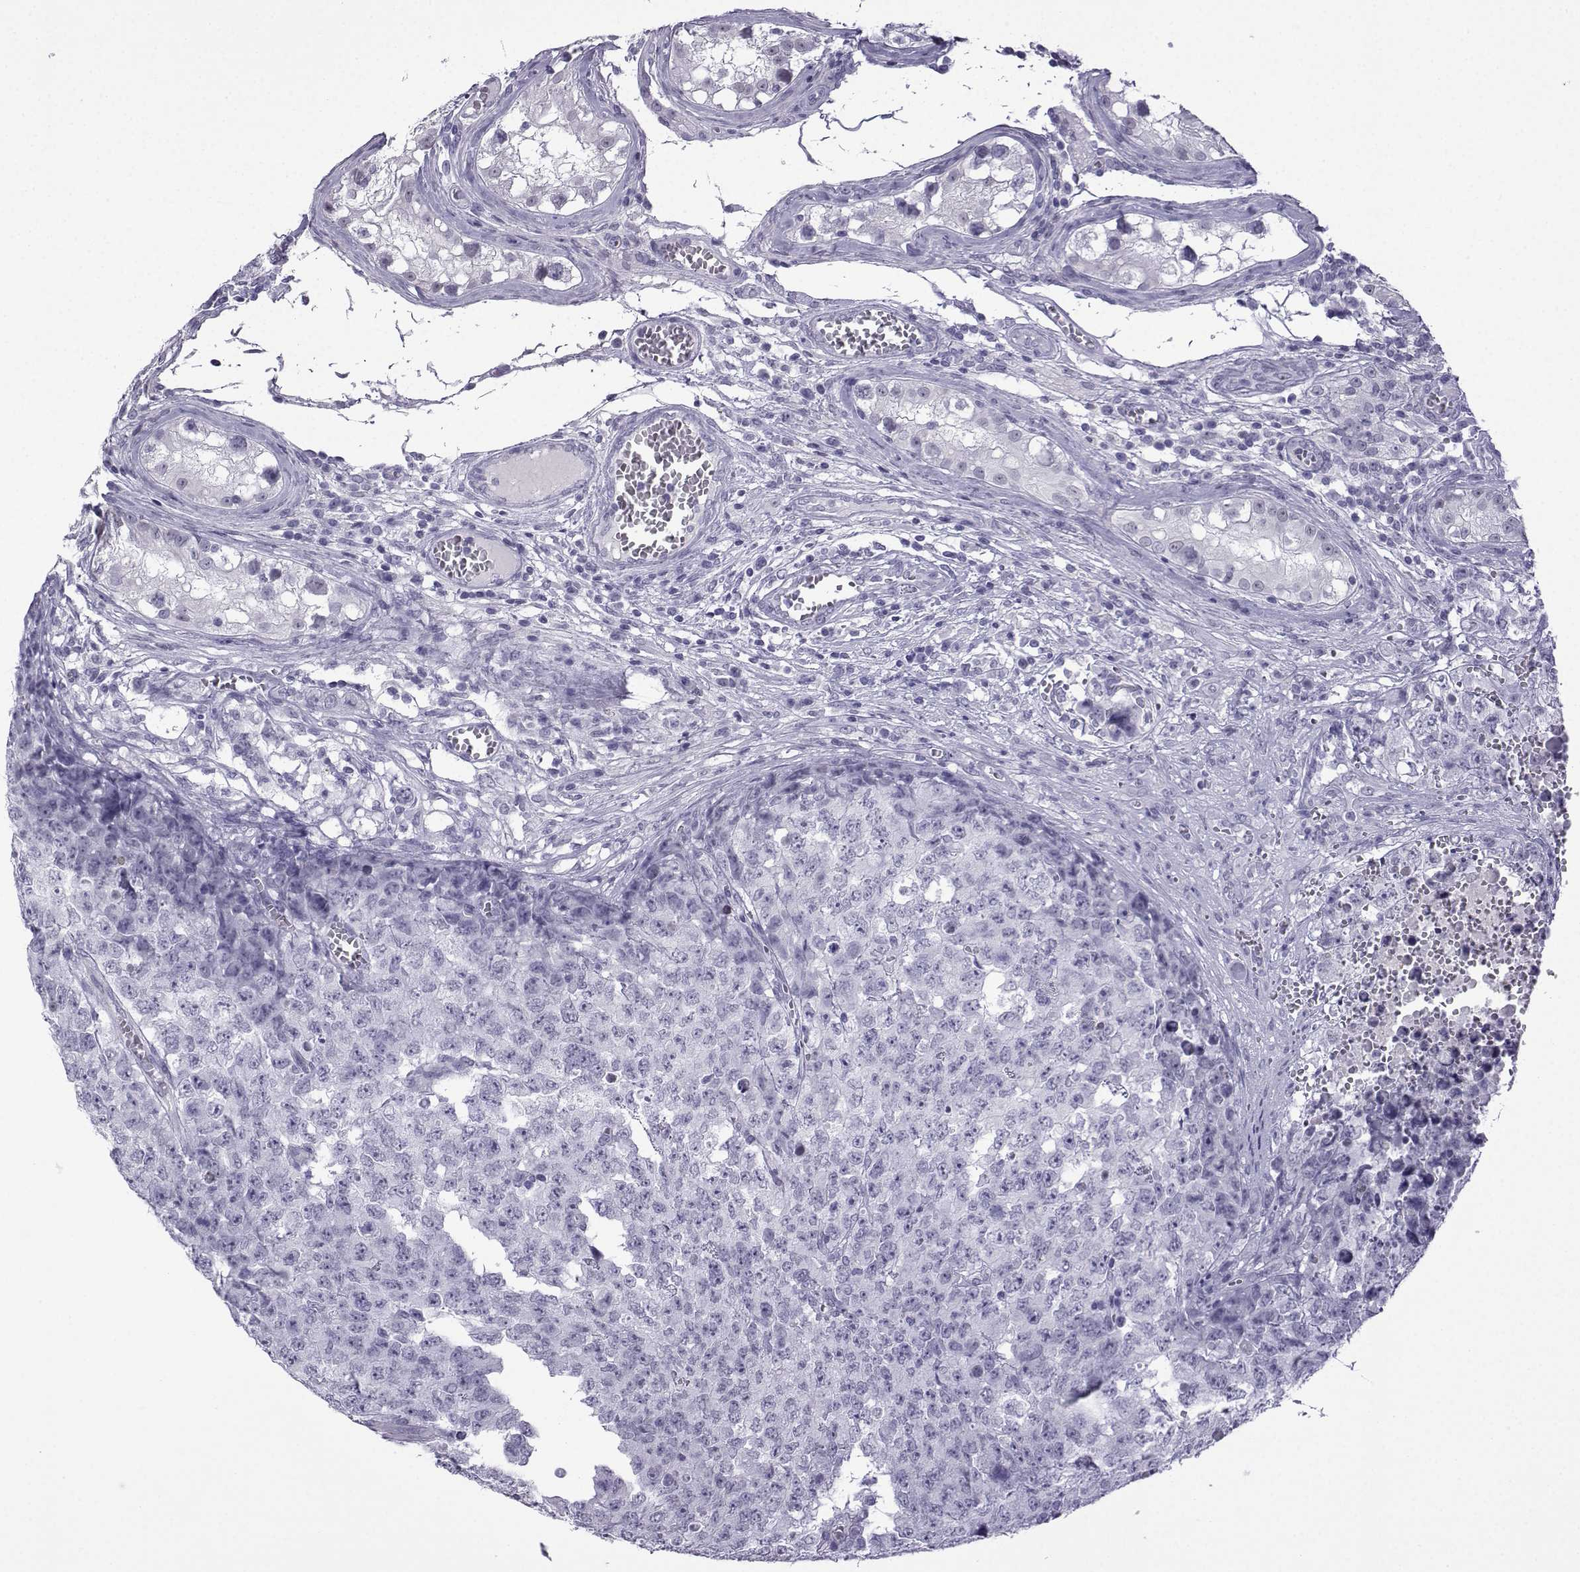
{"staining": {"intensity": "negative", "quantity": "none", "location": "none"}, "tissue": "testis cancer", "cell_type": "Tumor cells", "image_type": "cancer", "snomed": [{"axis": "morphology", "description": "Carcinoma, Embryonal, NOS"}, {"axis": "topography", "description": "Testis"}], "caption": "Tumor cells are negative for protein expression in human embryonal carcinoma (testis).", "gene": "MRGBP", "patient": {"sex": "male", "age": 23}}